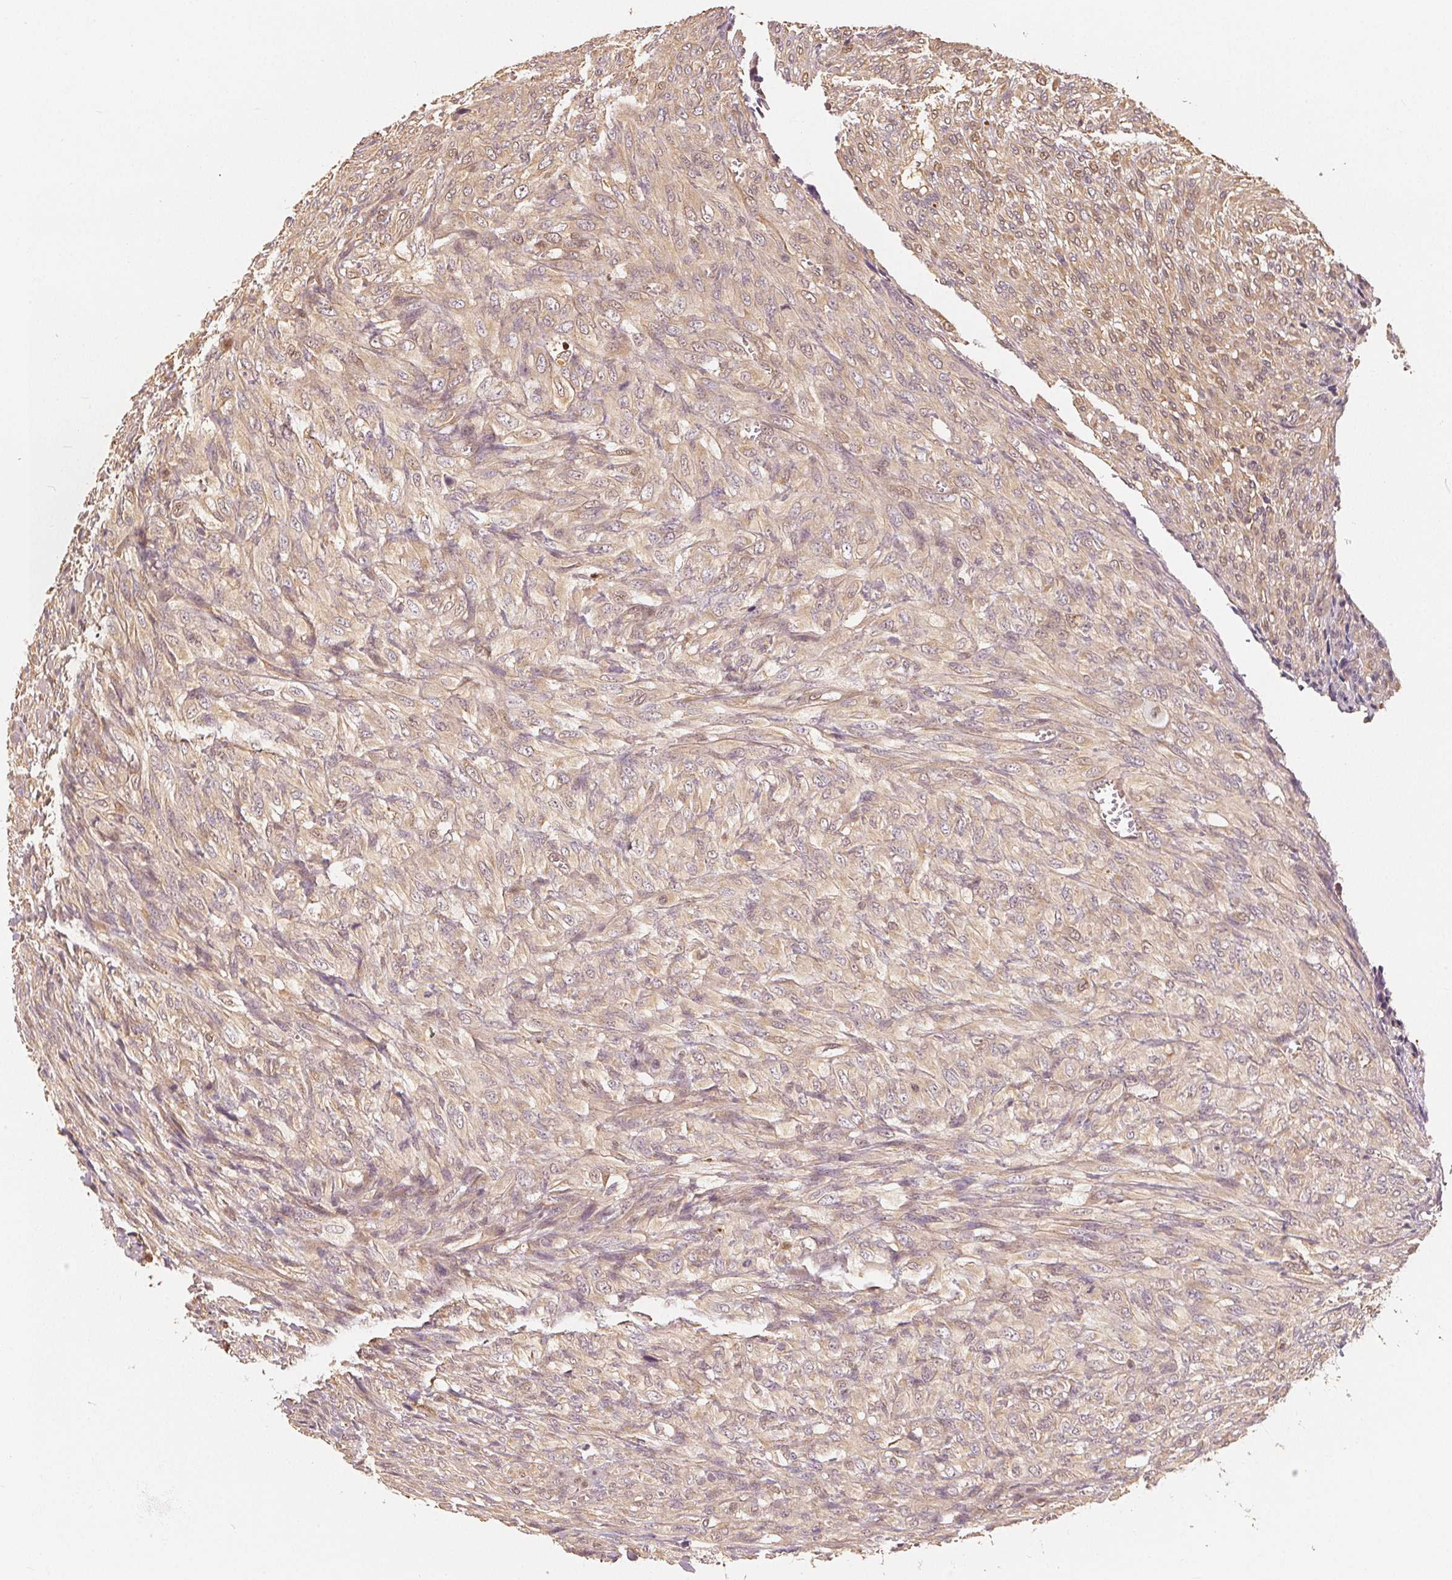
{"staining": {"intensity": "moderate", "quantity": "25%-75%", "location": "cytoplasmic/membranous,nuclear"}, "tissue": "renal cancer", "cell_type": "Tumor cells", "image_type": "cancer", "snomed": [{"axis": "morphology", "description": "Adenocarcinoma, NOS"}, {"axis": "topography", "description": "Kidney"}], "caption": "Adenocarcinoma (renal) stained for a protein (brown) reveals moderate cytoplasmic/membranous and nuclear positive expression in about 25%-75% of tumor cells.", "gene": "GUSB", "patient": {"sex": "male", "age": 58}}